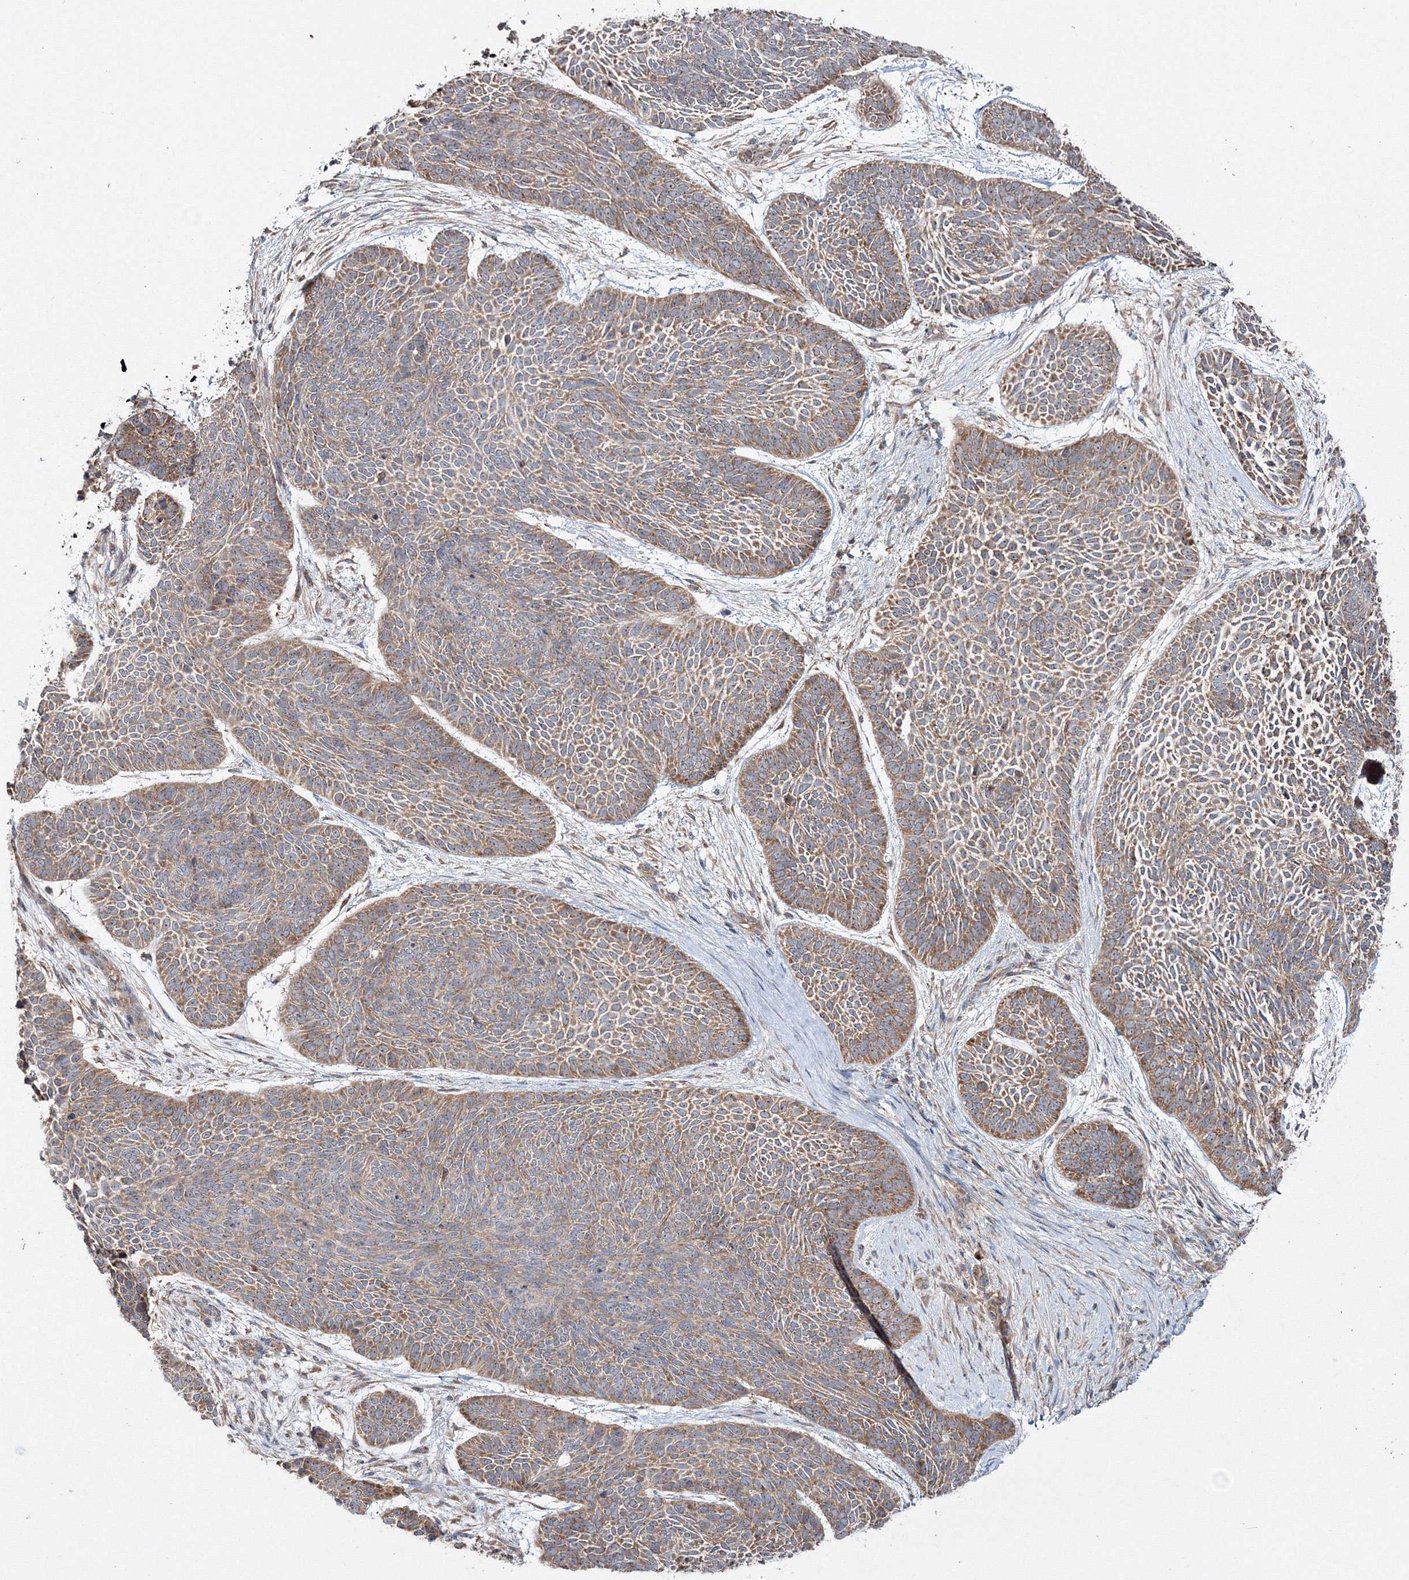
{"staining": {"intensity": "moderate", "quantity": "25%-75%", "location": "cytoplasmic/membranous"}, "tissue": "skin cancer", "cell_type": "Tumor cells", "image_type": "cancer", "snomed": [{"axis": "morphology", "description": "Basal cell carcinoma"}, {"axis": "topography", "description": "Skin"}], "caption": "Moderate cytoplasmic/membranous expression is appreciated in approximately 25%-75% of tumor cells in basal cell carcinoma (skin).", "gene": "PEX13", "patient": {"sex": "male", "age": 85}}